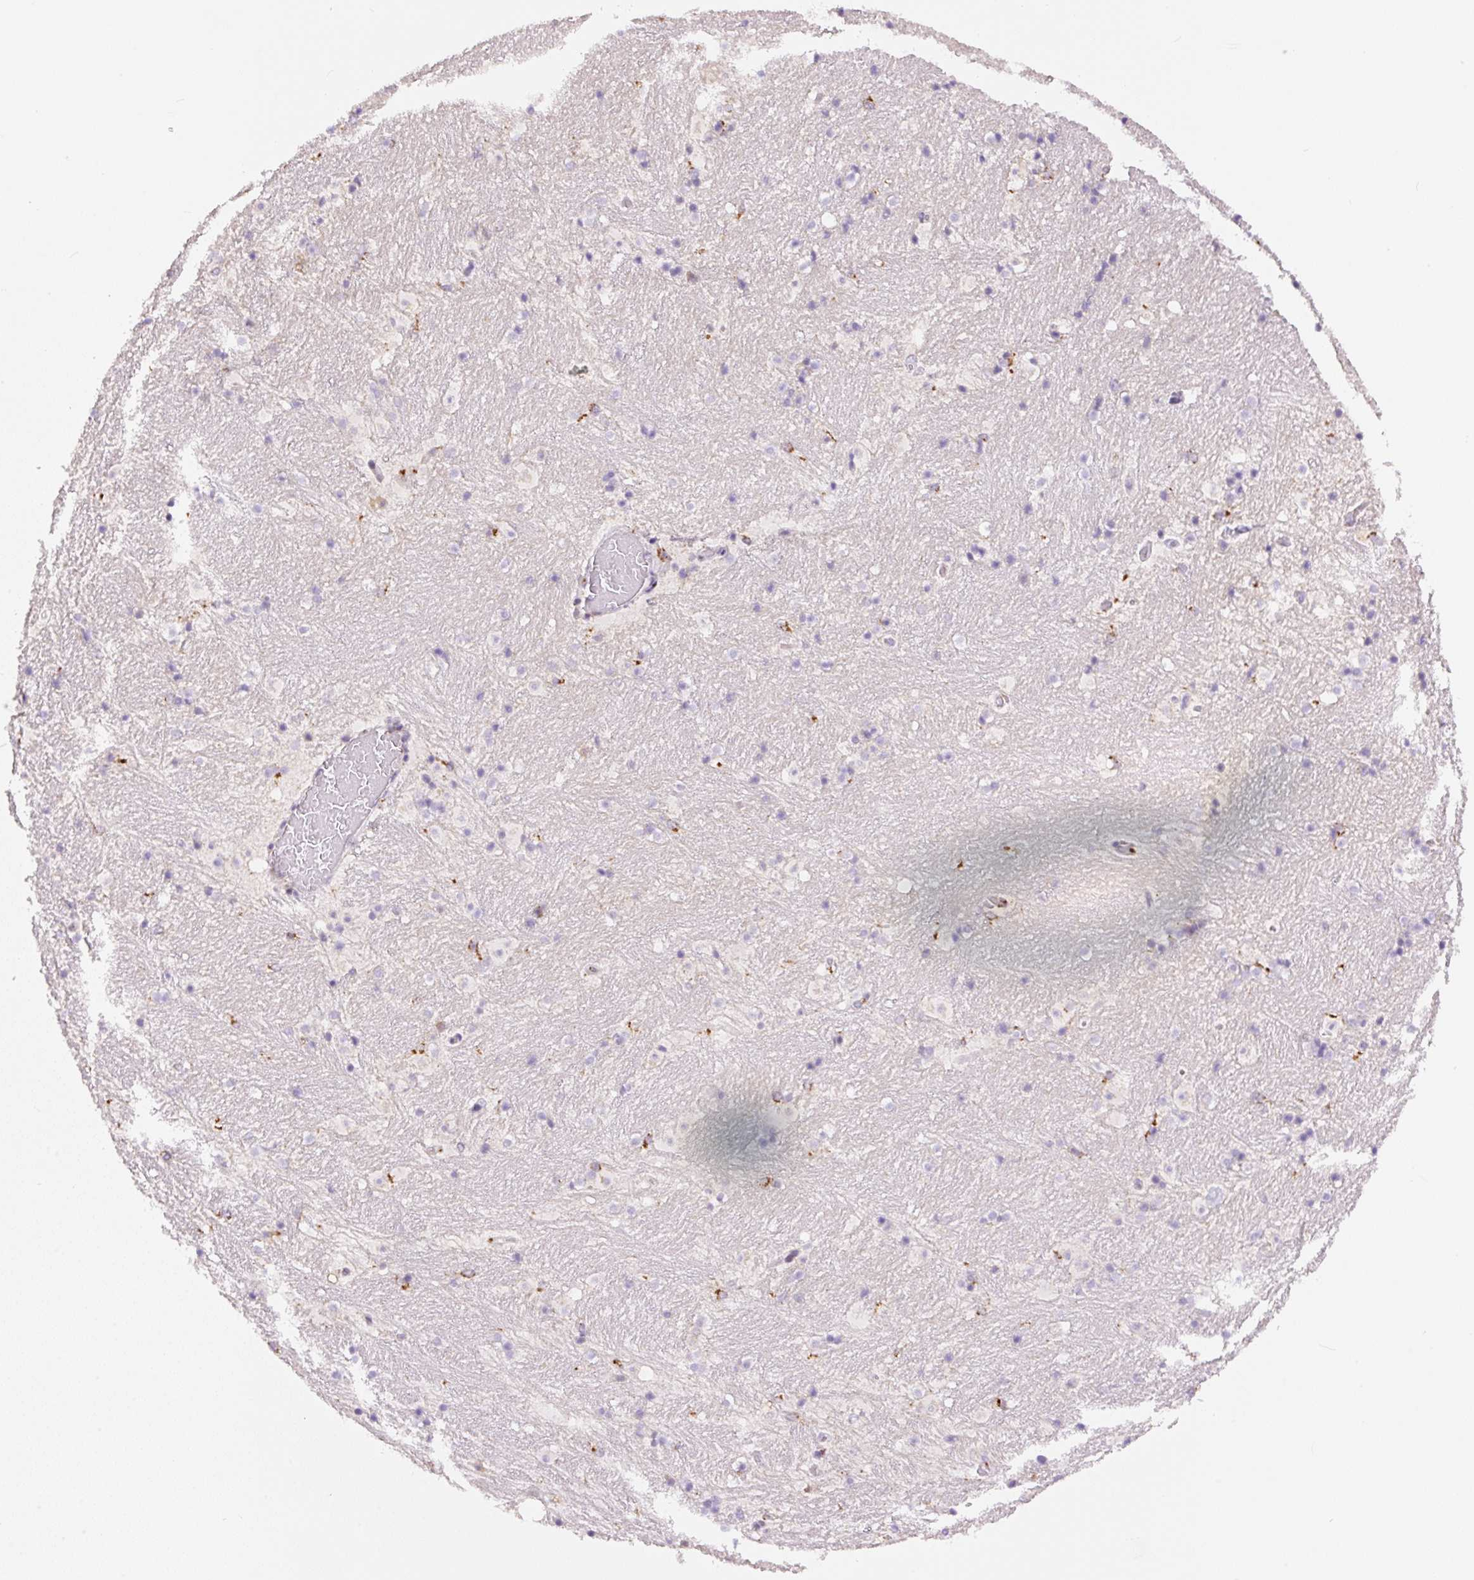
{"staining": {"intensity": "negative", "quantity": "none", "location": "none"}, "tissue": "caudate", "cell_type": "Glial cells", "image_type": "normal", "snomed": [{"axis": "morphology", "description": "Normal tissue, NOS"}, {"axis": "topography", "description": "Lateral ventricle wall"}], "caption": "Image shows no significant protein expression in glial cells of unremarkable caudate. (DAB (3,3'-diaminobenzidine) IHC, high magnification).", "gene": "CEBPZOS", "patient": {"sex": "male", "age": 37}}